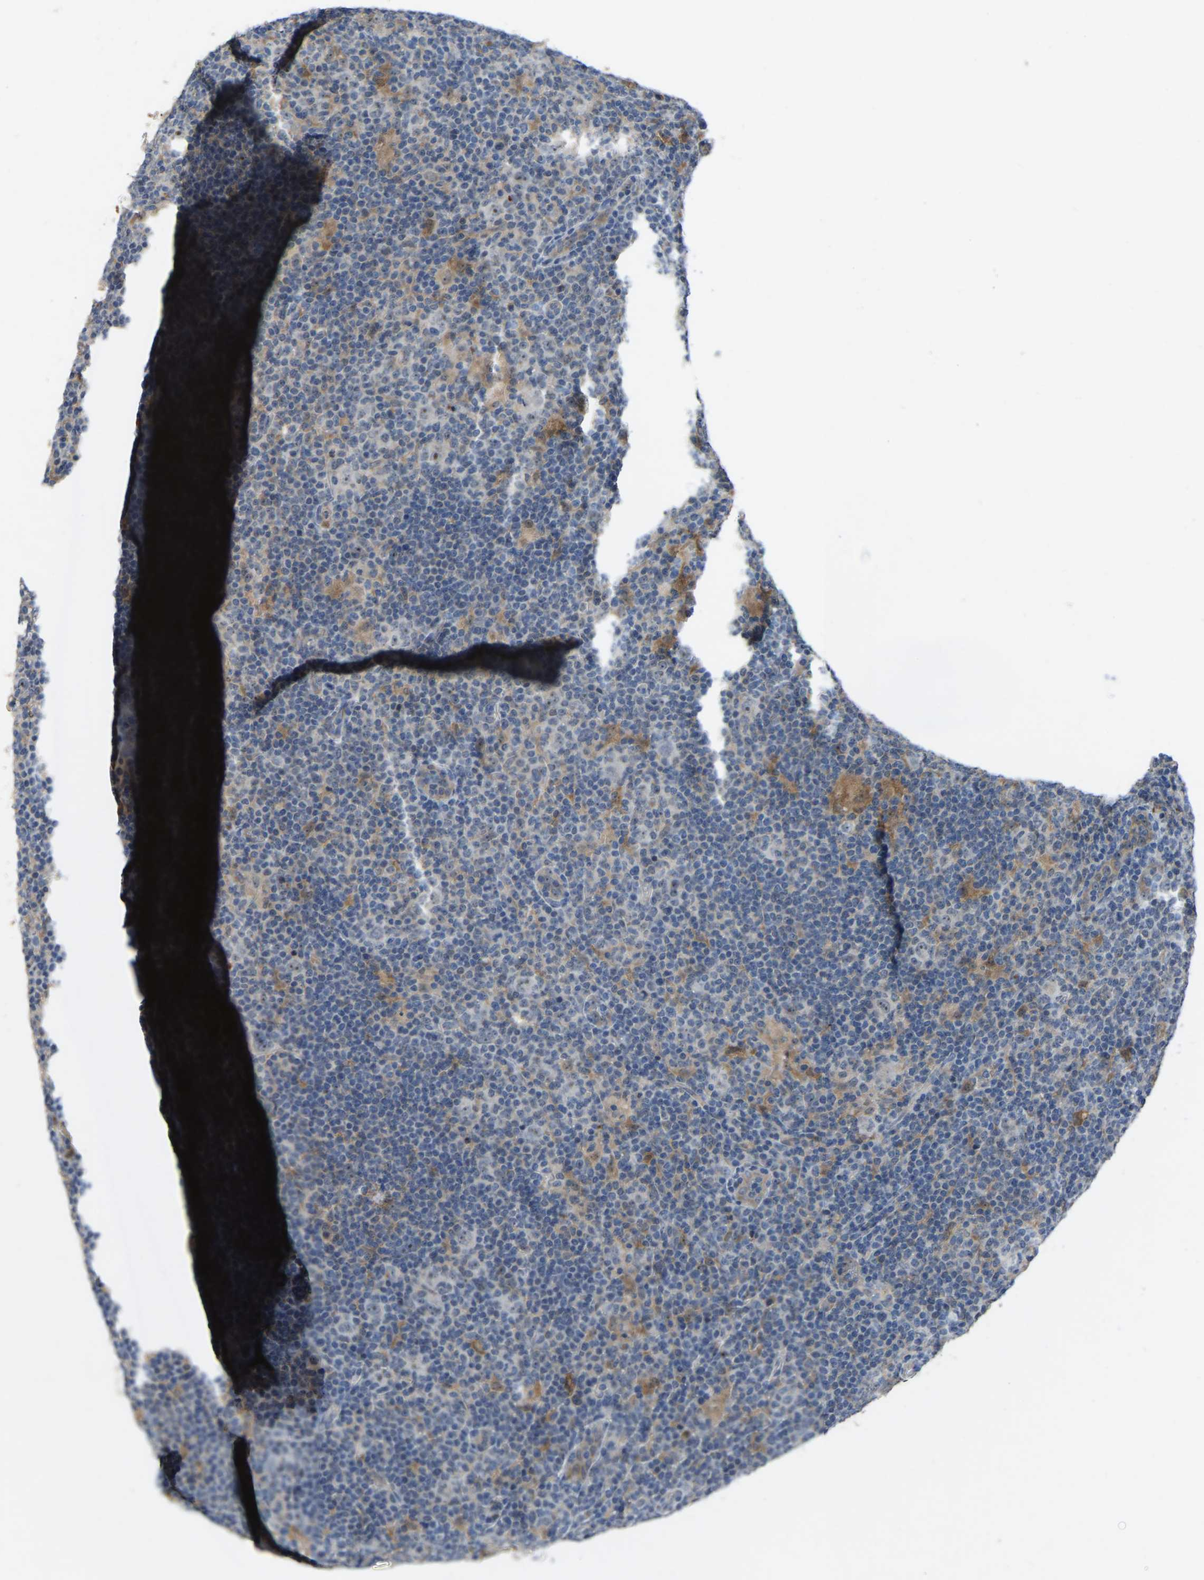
{"staining": {"intensity": "negative", "quantity": "none", "location": "none"}, "tissue": "lymphoma", "cell_type": "Tumor cells", "image_type": "cancer", "snomed": [{"axis": "morphology", "description": "Hodgkin's disease, NOS"}, {"axis": "topography", "description": "Lymph node"}], "caption": "The micrograph displays no staining of tumor cells in Hodgkin's disease.", "gene": "FHIT", "patient": {"sex": "female", "age": 57}}